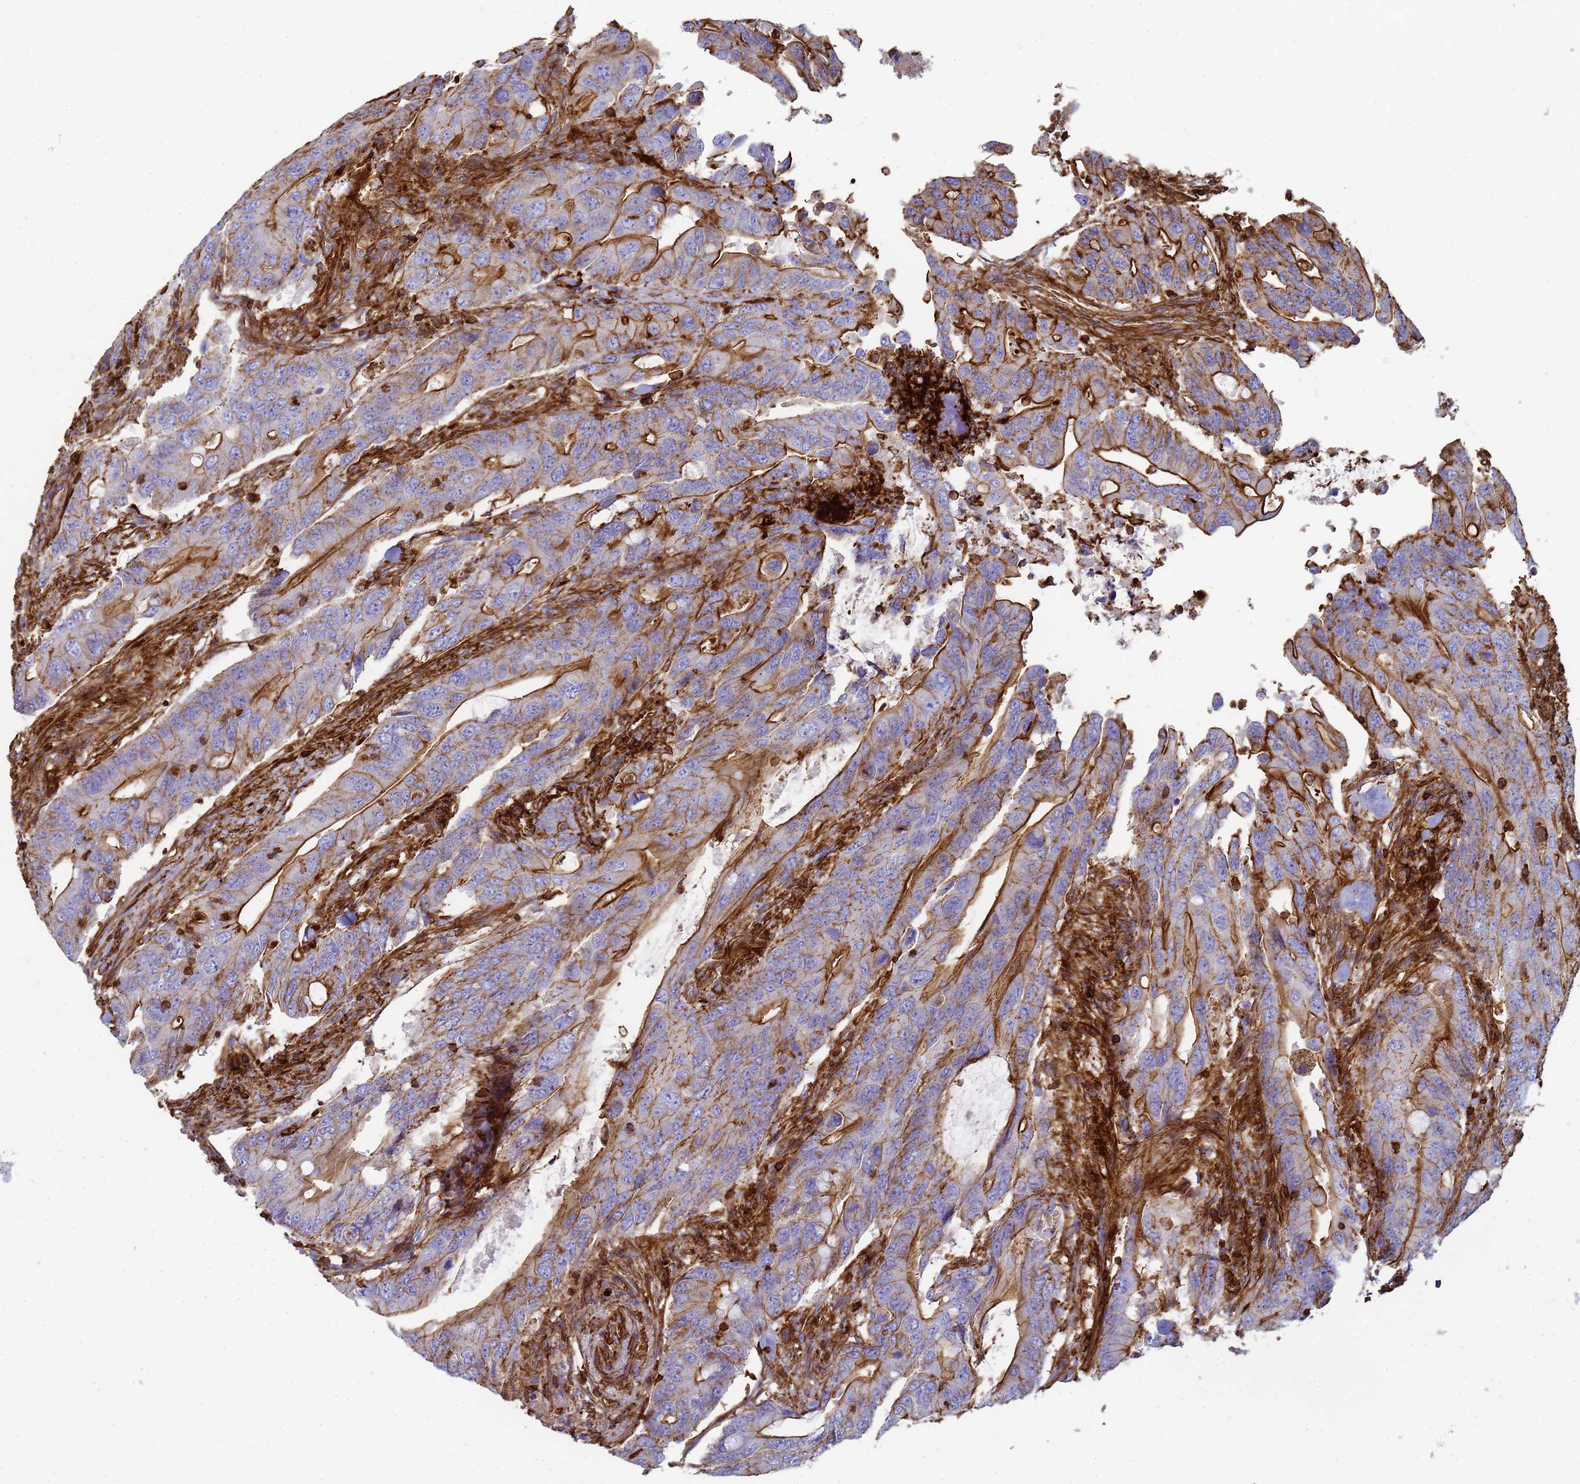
{"staining": {"intensity": "strong", "quantity": "25%-75%", "location": "cytoplasmic/membranous"}, "tissue": "colorectal cancer", "cell_type": "Tumor cells", "image_type": "cancer", "snomed": [{"axis": "morphology", "description": "Adenocarcinoma, NOS"}, {"axis": "topography", "description": "Colon"}], "caption": "Human adenocarcinoma (colorectal) stained for a protein (brown) displays strong cytoplasmic/membranous positive staining in approximately 25%-75% of tumor cells.", "gene": "ACTB", "patient": {"sex": "male", "age": 71}}